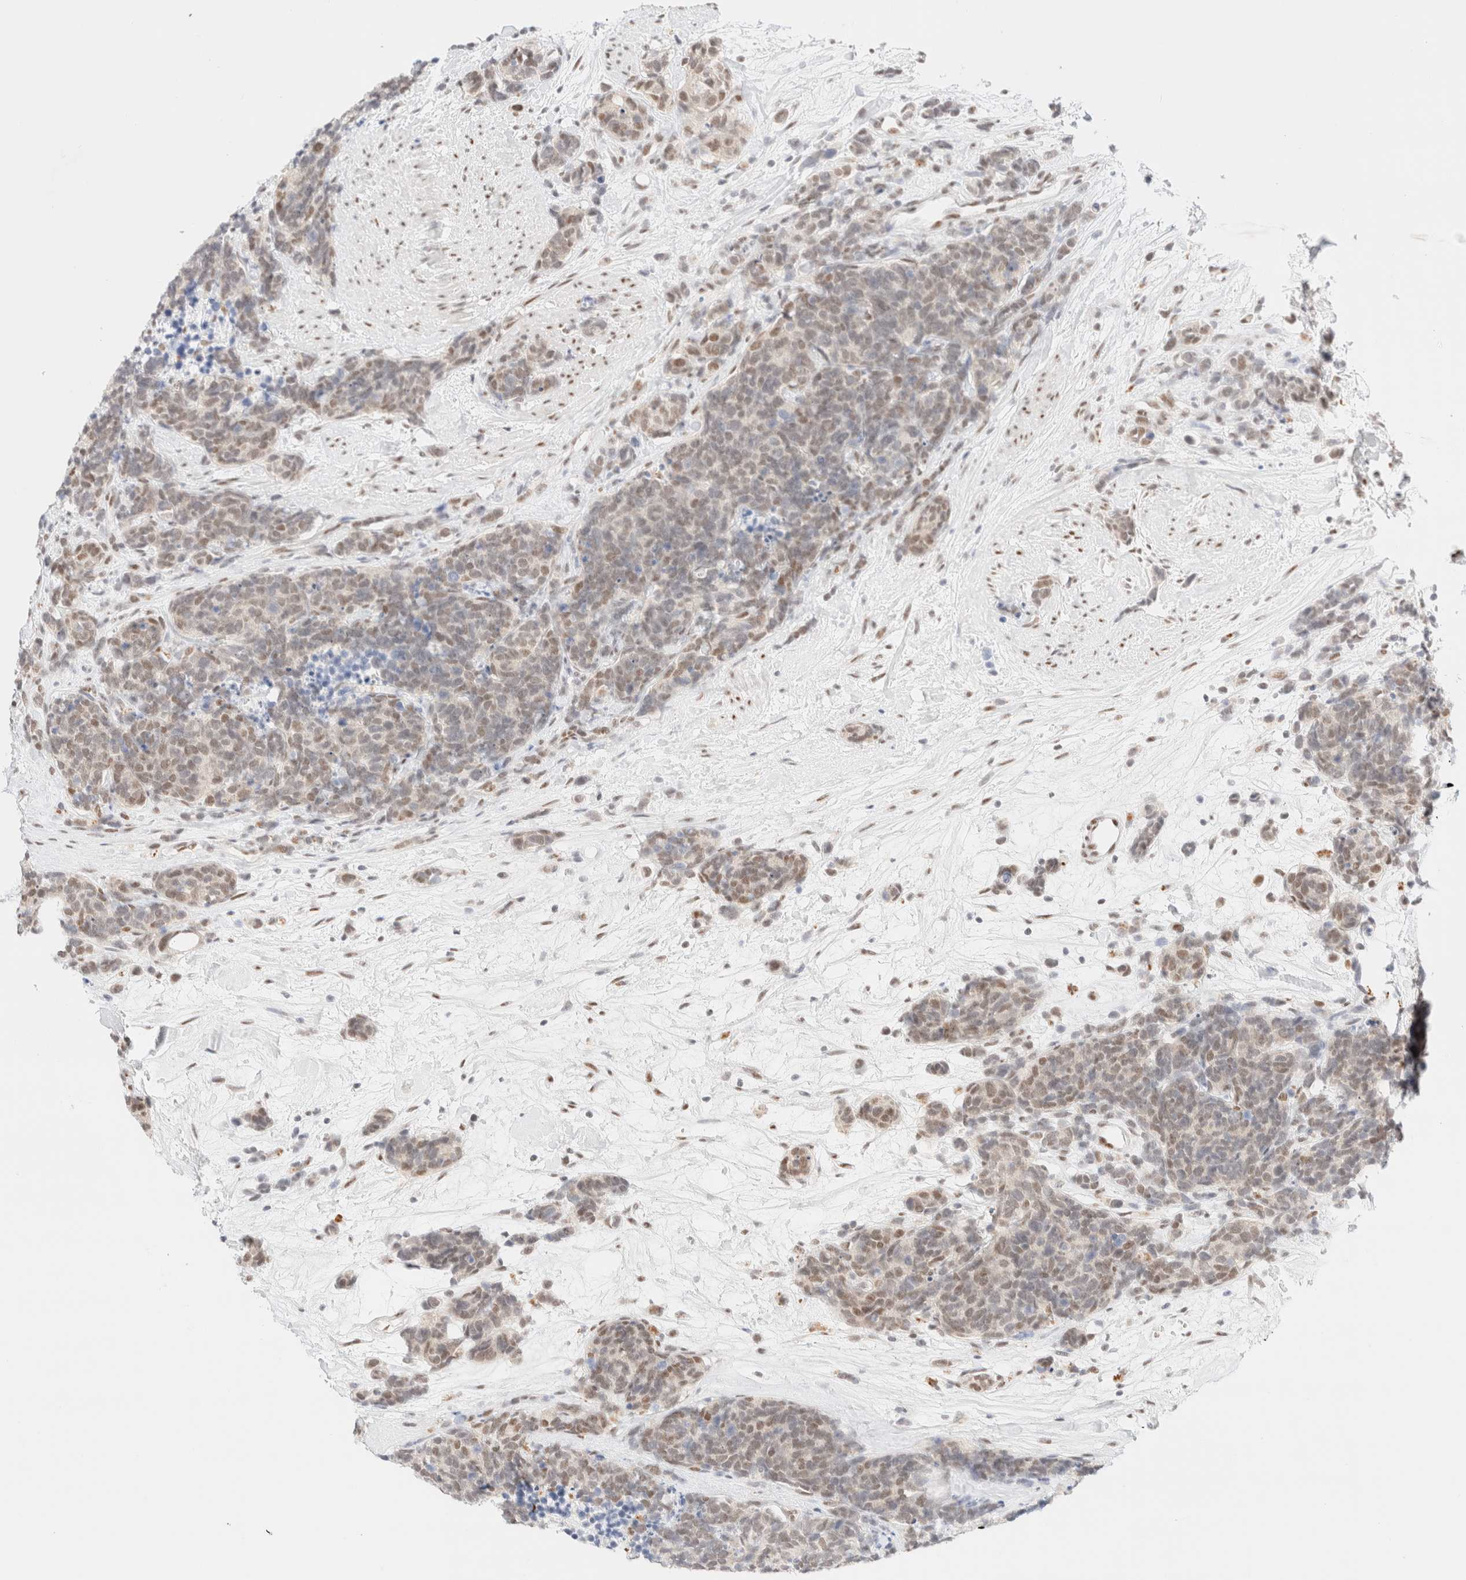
{"staining": {"intensity": "weak", "quantity": "25%-75%", "location": "nuclear"}, "tissue": "carcinoid", "cell_type": "Tumor cells", "image_type": "cancer", "snomed": [{"axis": "morphology", "description": "Carcinoma, NOS"}, {"axis": "morphology", "description": "Carcinoid, malignant, NOS"}, {"axis": "topography", "description": "Urinary bladder"}], "caption": "IHC image of neoplastic tissue: carcinoid stained using IHC reveals low levels of weak protein expression localized specifically in the nuclear of tumor cells, appearing as a nuclear brown color.", "gene": "CIC", "patient": {"sex": "male", "age": 57}}